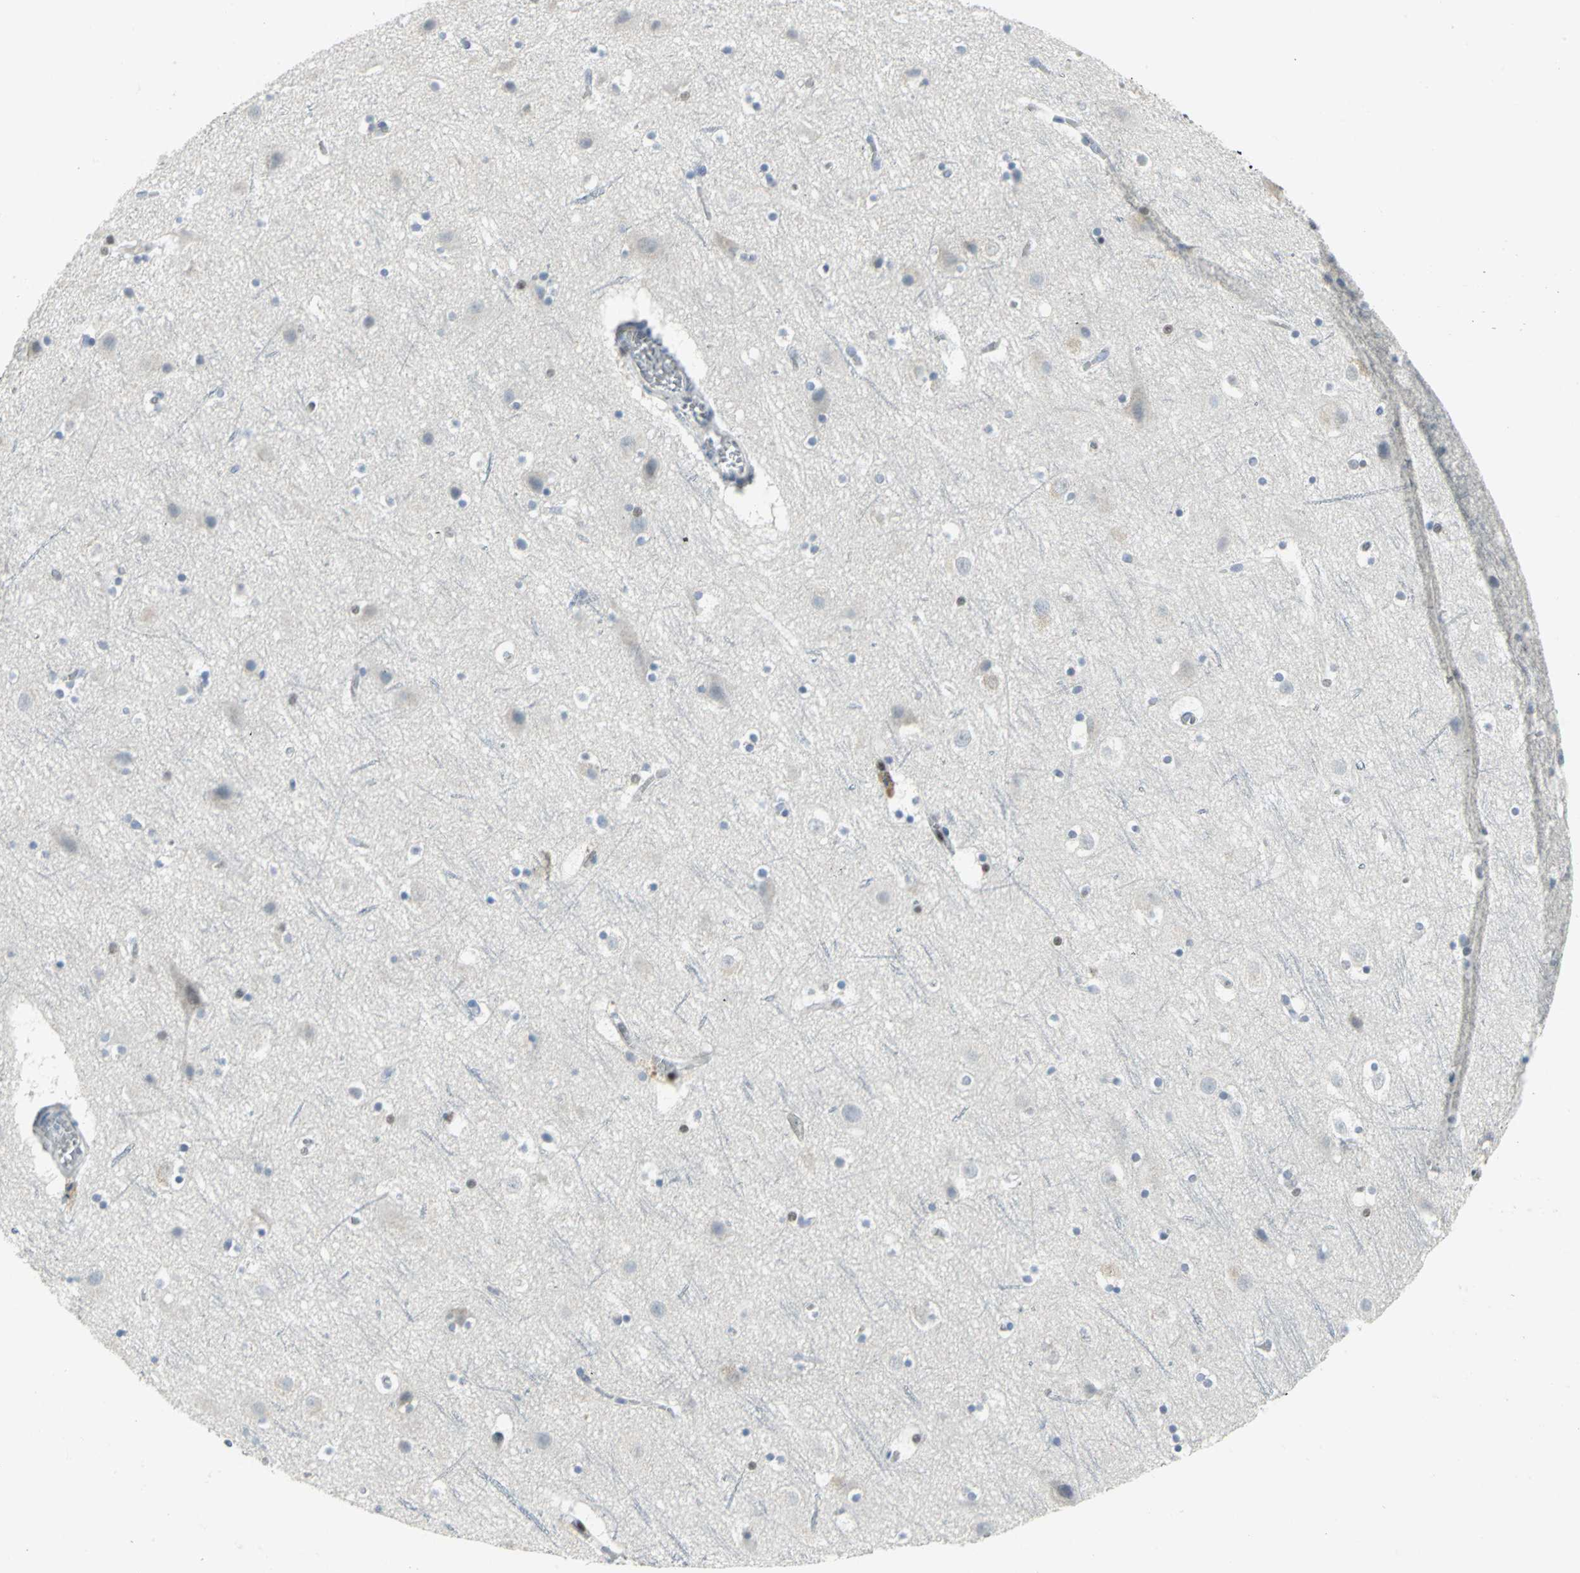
{"staining": {"intensity": "negative", "quantity": "none", "location": "none"}, "tissue": "cerebral cortex", "cell_type": "Endothelial cells", "image_type": "normal", "snomed": [{"axis": "morphology", "description": "Normal tissue, NOS"}, {"axis": "topography", "description": "Cerebral cortex"}], "caption": "Immunohistochemistry (IHC) of normal human cerebral cortex shows no positivity in endothelial cells. (DAB immunohistochemistry (IHC), high magnification).", "gene": "RPA1", "patient": {"sex": "male", "age": 45}}